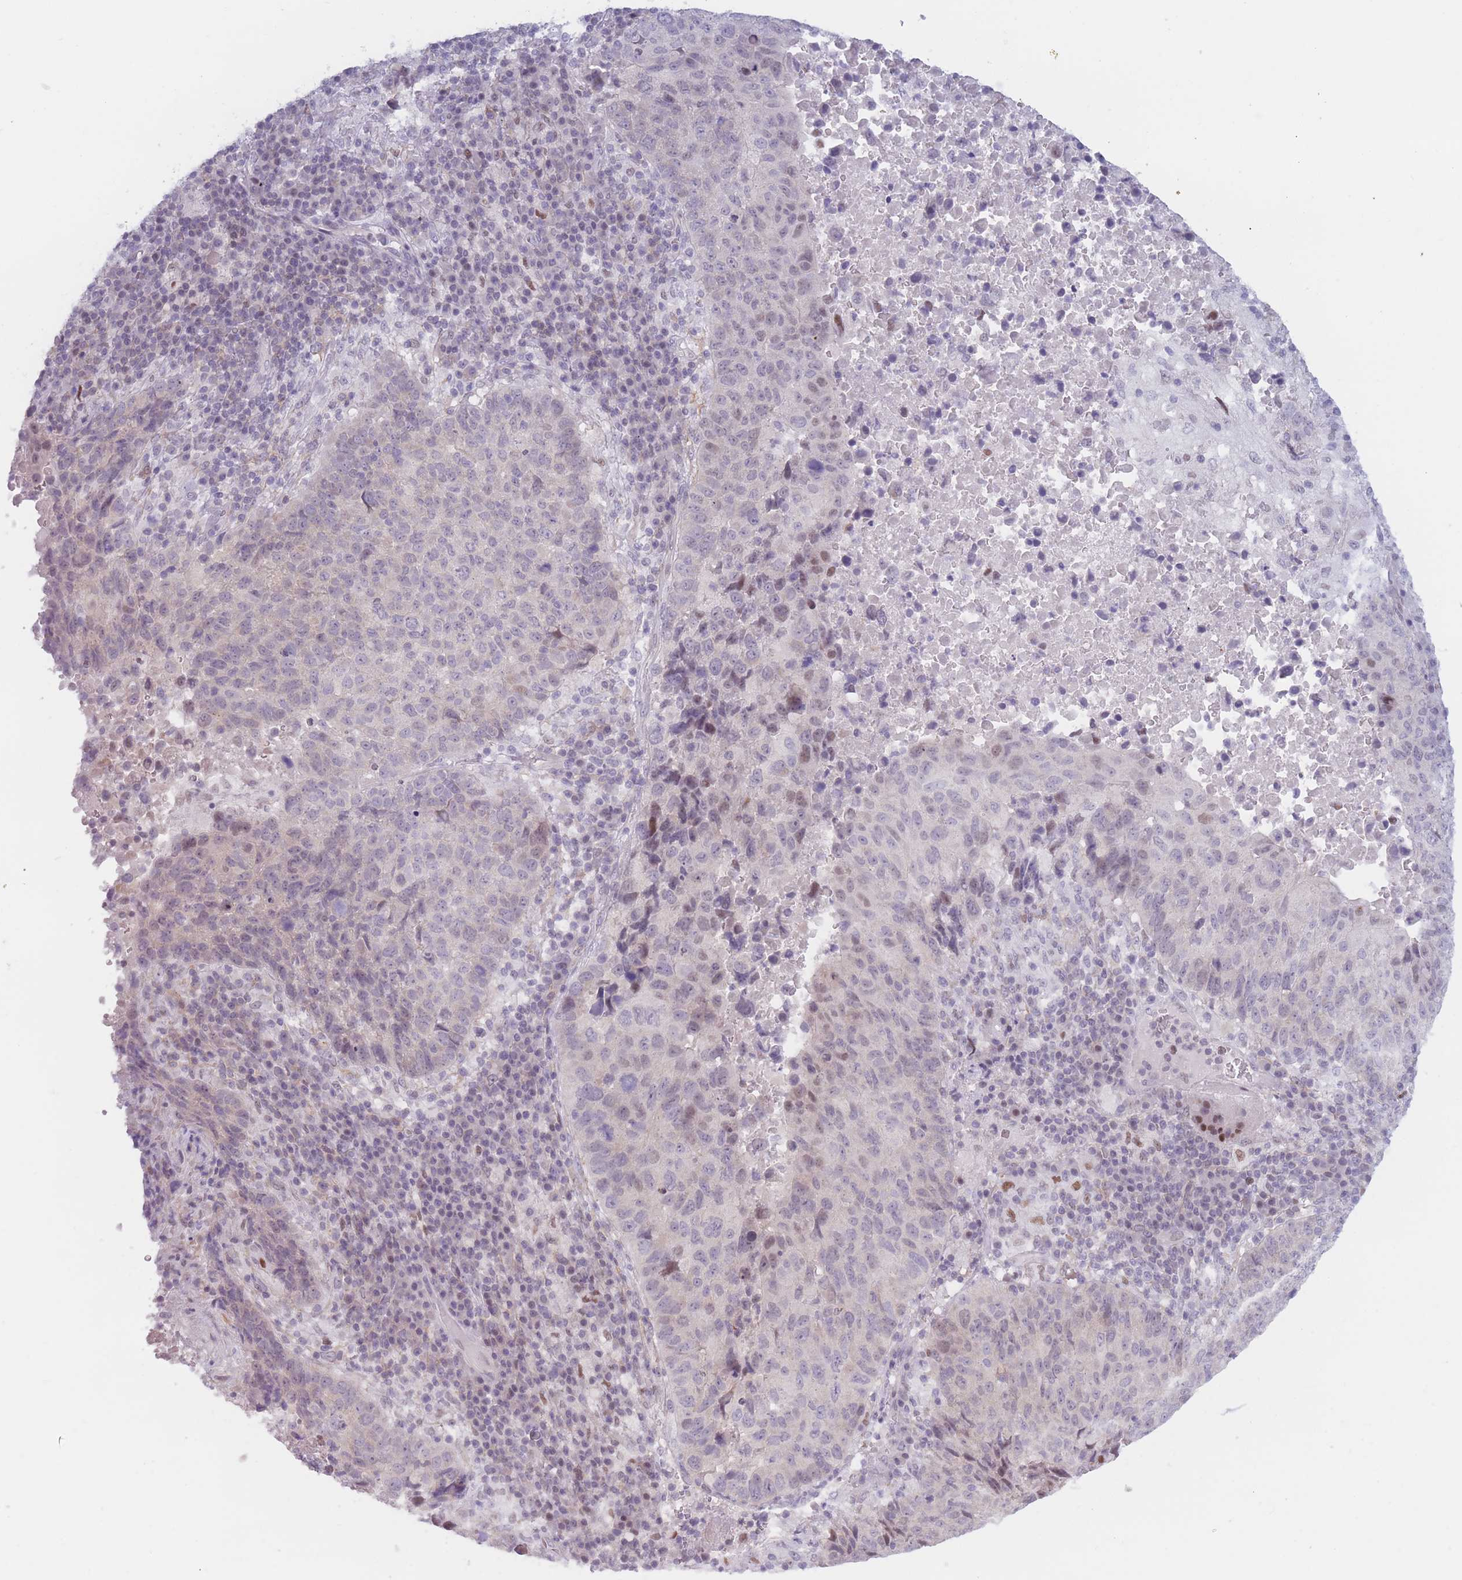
{"staining": {"intensity": "weak", "quantity": "<25%", "location": "nuclear"}, "tissue": "lung cancer", "cell_type": "Tumor cells", "image_type": "cancer", "snomed": [{"axis": "morphology", "description": "Squamous cell carcinoma, NOS"}, {"axis": "topography", "description": "Lung"}], "caption": "Immunohistochemical staining of lung cancer reveals no significant staining in tumor cells. (DAB (3,3'-diaminobenzidine) immunohistochemistry, high magnification).", "gene": "ZNF439", "patient": {"sex": "male", "age": 73}}